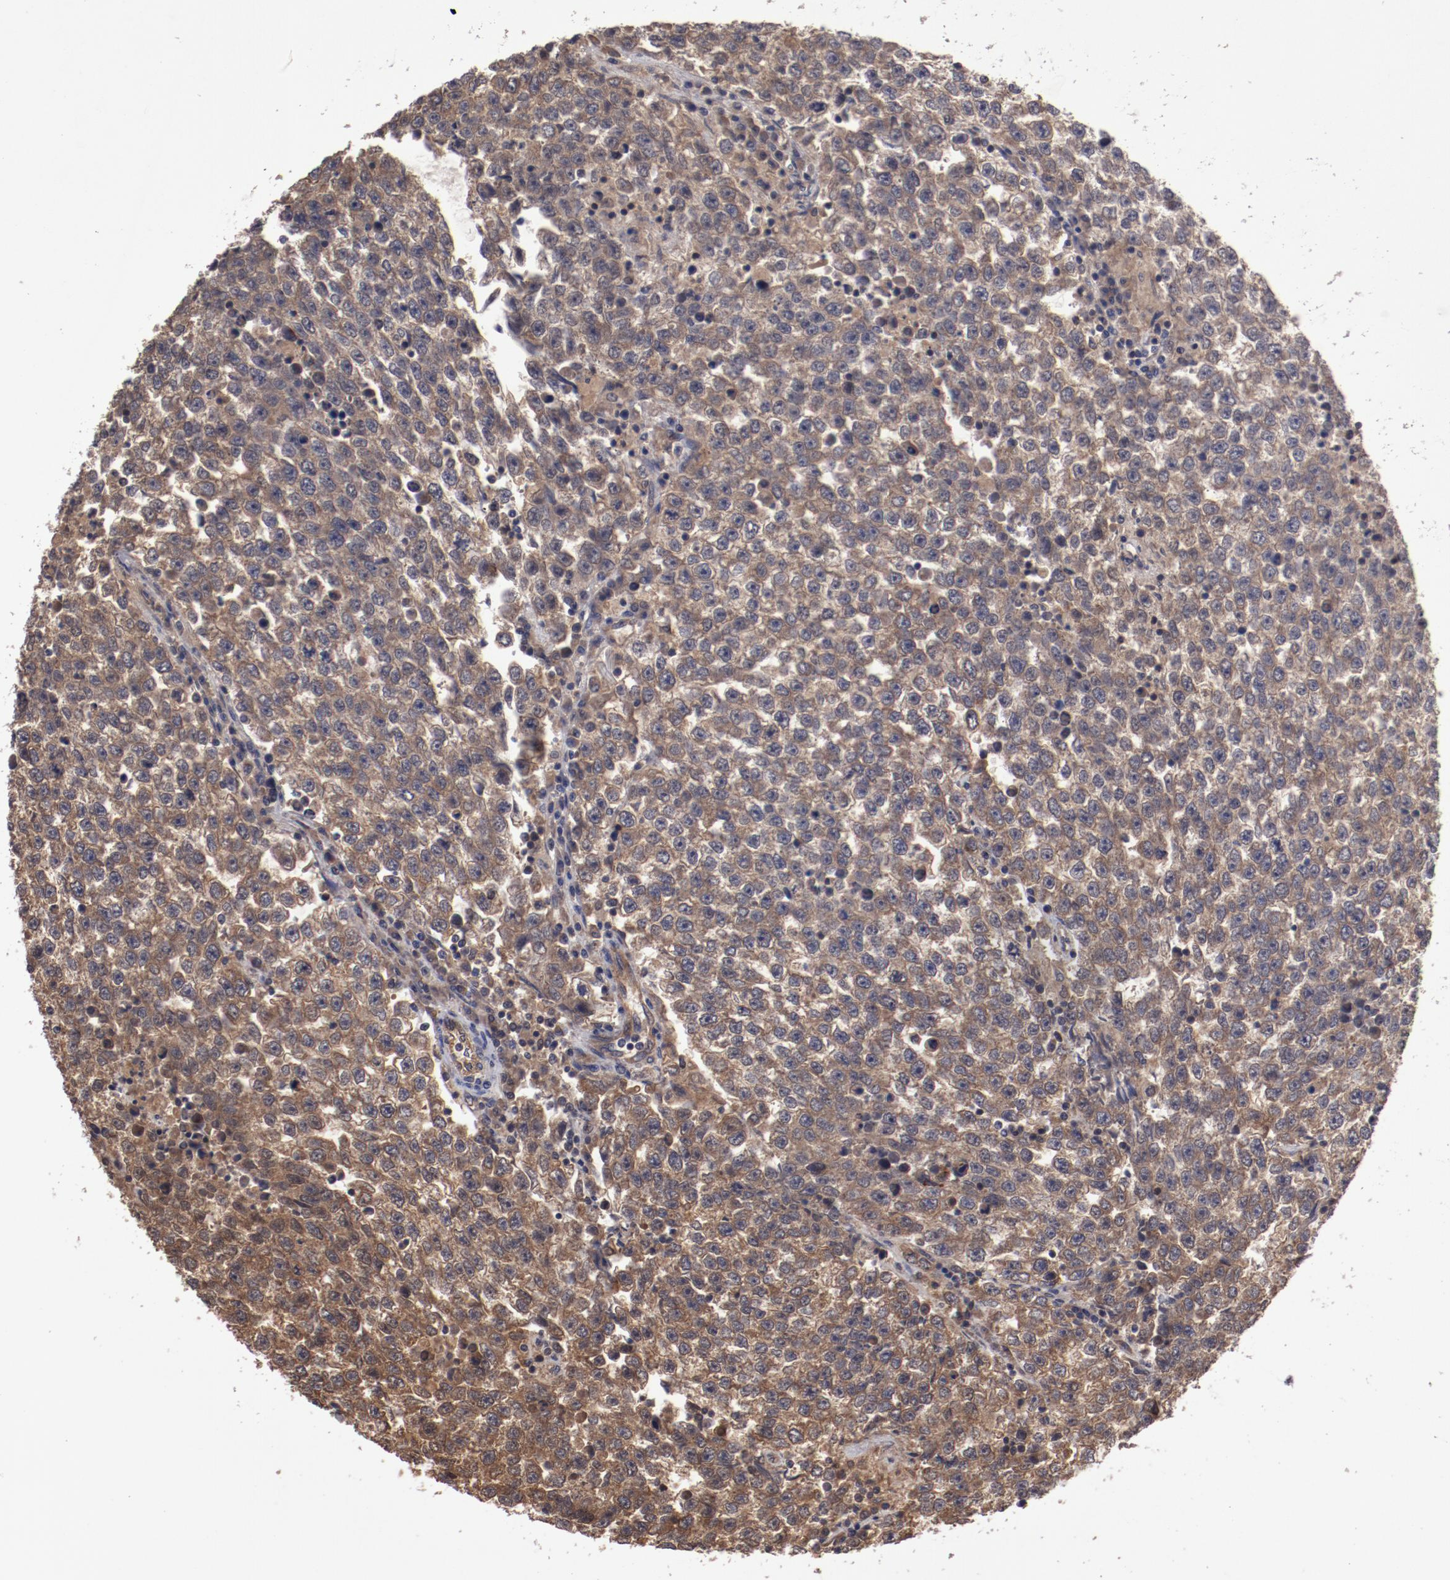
{"staining": {"intensity": "weak", "quantity": ">75%", "location": "cytoplasmic/membranous"}, "tissue": "testis cancer", "cell_type": "Tumor cells", "image_type": "cancer", "snomed": [{"axis": "morphology", "description": "Seminoma, NOS"}, {"axis": "topography", "description": "Testis"}], "caption": "Protein staining of testis cancer (seminoma) tissue demonstrates weak cytoplasmic/membranous expression in approximately >75% of tumor cells.", "gene": "RPS6KA6", "patient": {"sex": "male", "age": 36}}